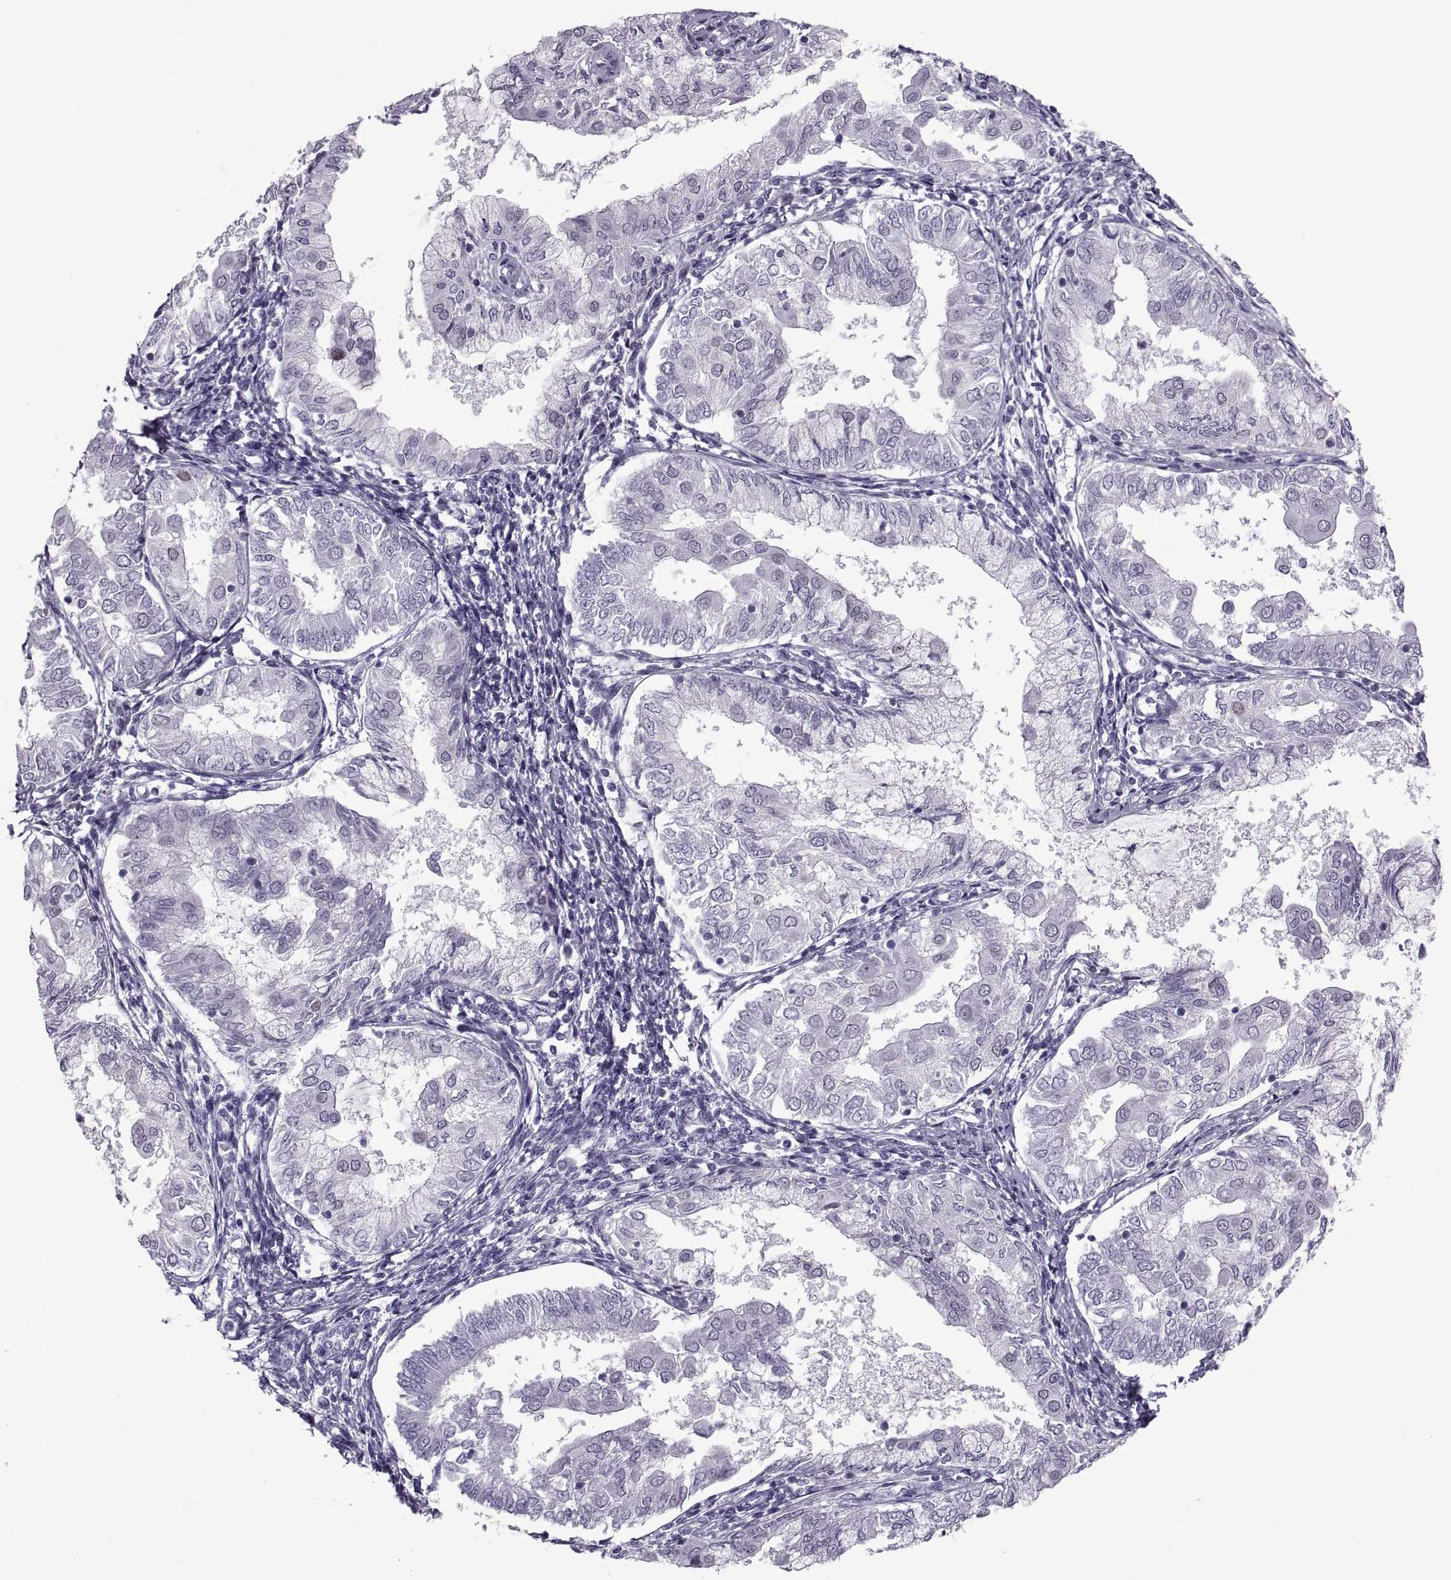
{"staining": {"intensity": "negative", "quantity": "none", "location": "none"}, "tissue": "endometrial cancer", "cell_type": "Tumor cells", "image_type": "cancer", "snomed": [{"axis": "morphology", "description": "Adenocarcinoma, NOS"}, {"axis": "topography", "description": "Endometrium"}], "caption": "Immunohistochemical staining of human endometrial cancer exhibits no significant positivity in tumor cells.", "gene": "FAM24A", "patient": {"sex": "female", "age": 68}}